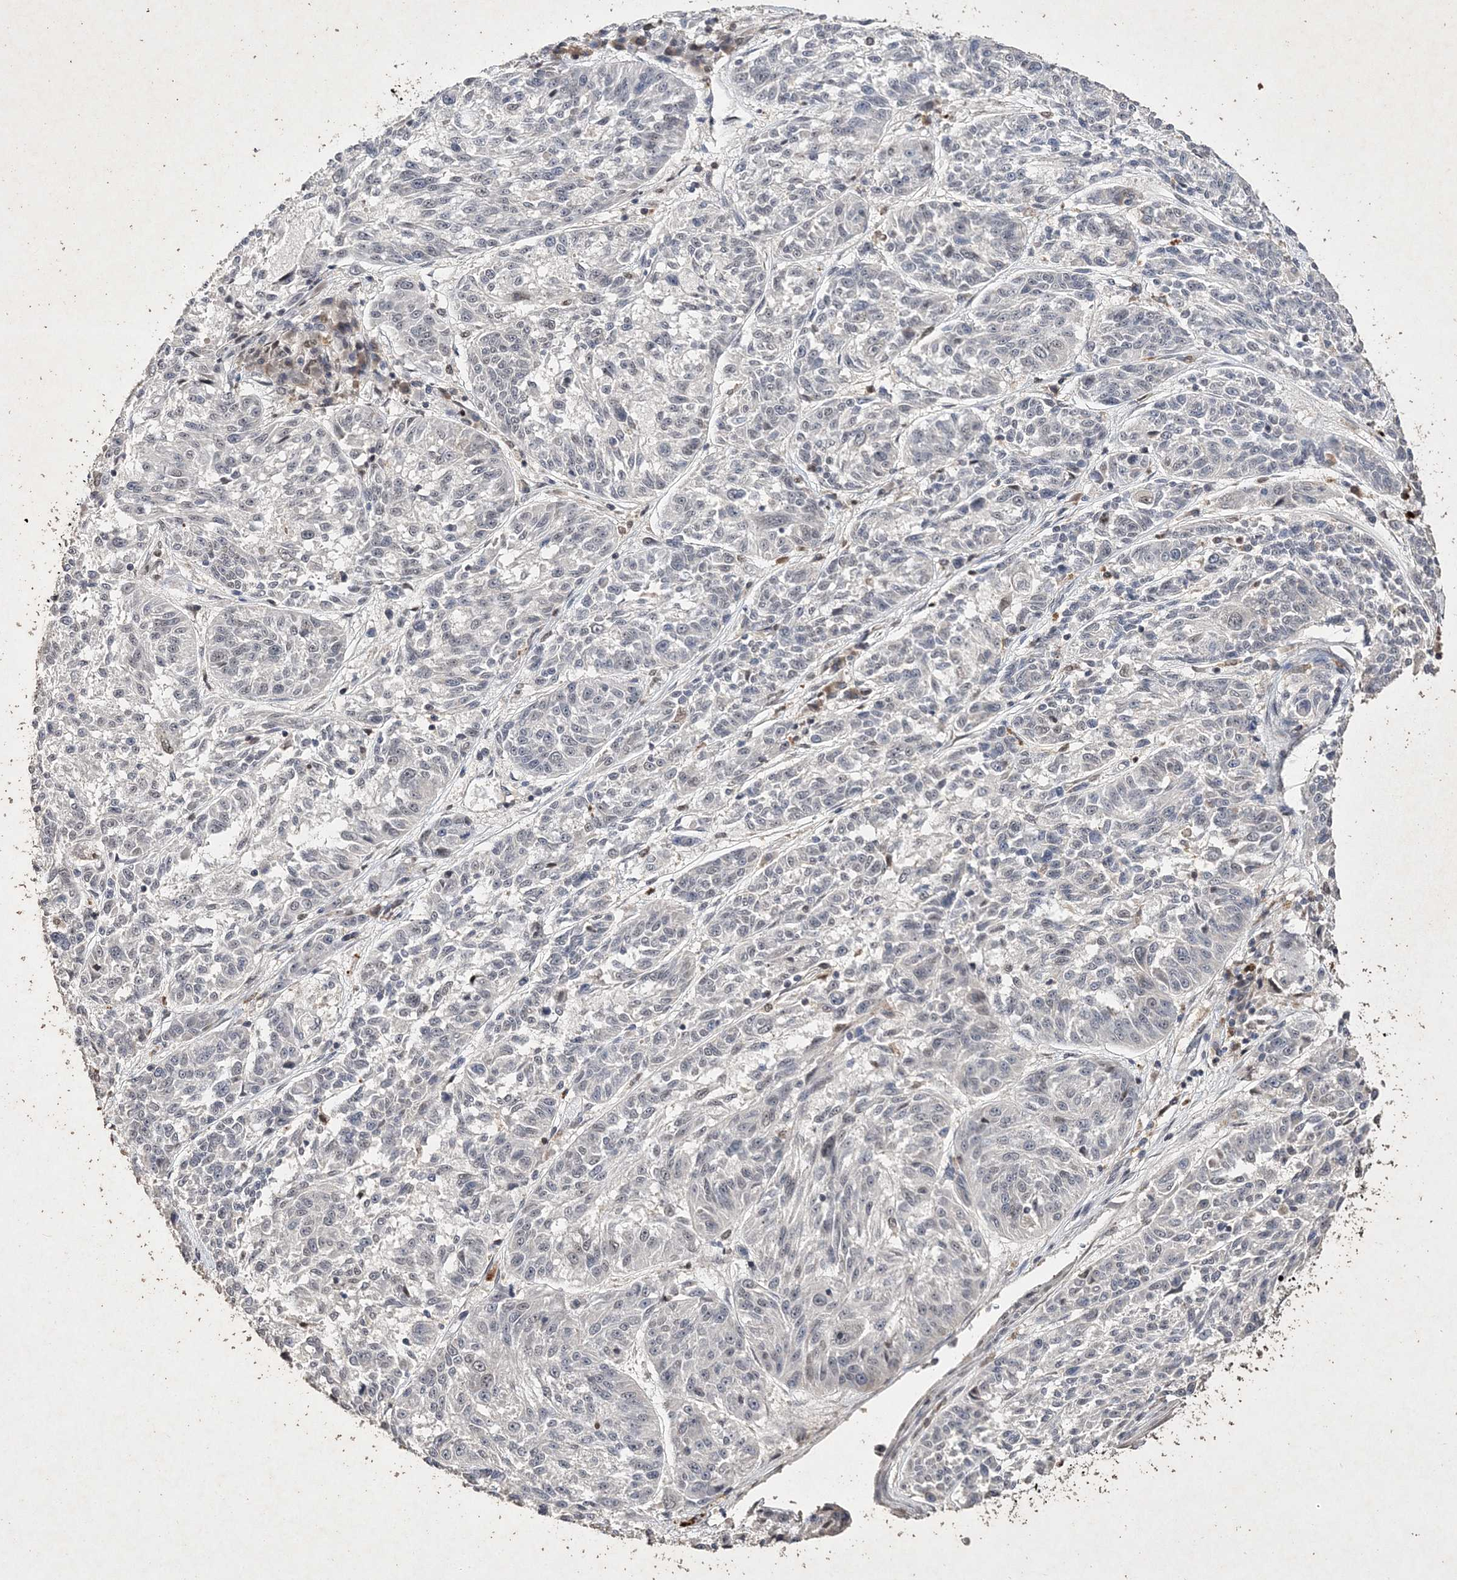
{"staining": {"intensity": "negative", "quantity": "none", "location": "none"}, "tissue": "melanoma", "cell_type": "Tumor cells", "image_type": "cancer", "snomed": [{"axis": "morphology", "description": "Malignant melanoma, NOS"}, {"axis": "topography", "description": "Skin"}], "caption": "Malignant melanoma stained for a protein using immunohistochemistry demonstrates no expression tumor cells.", "gene": "C3orf38", "patient": {"sex": "male", "age": 53}}